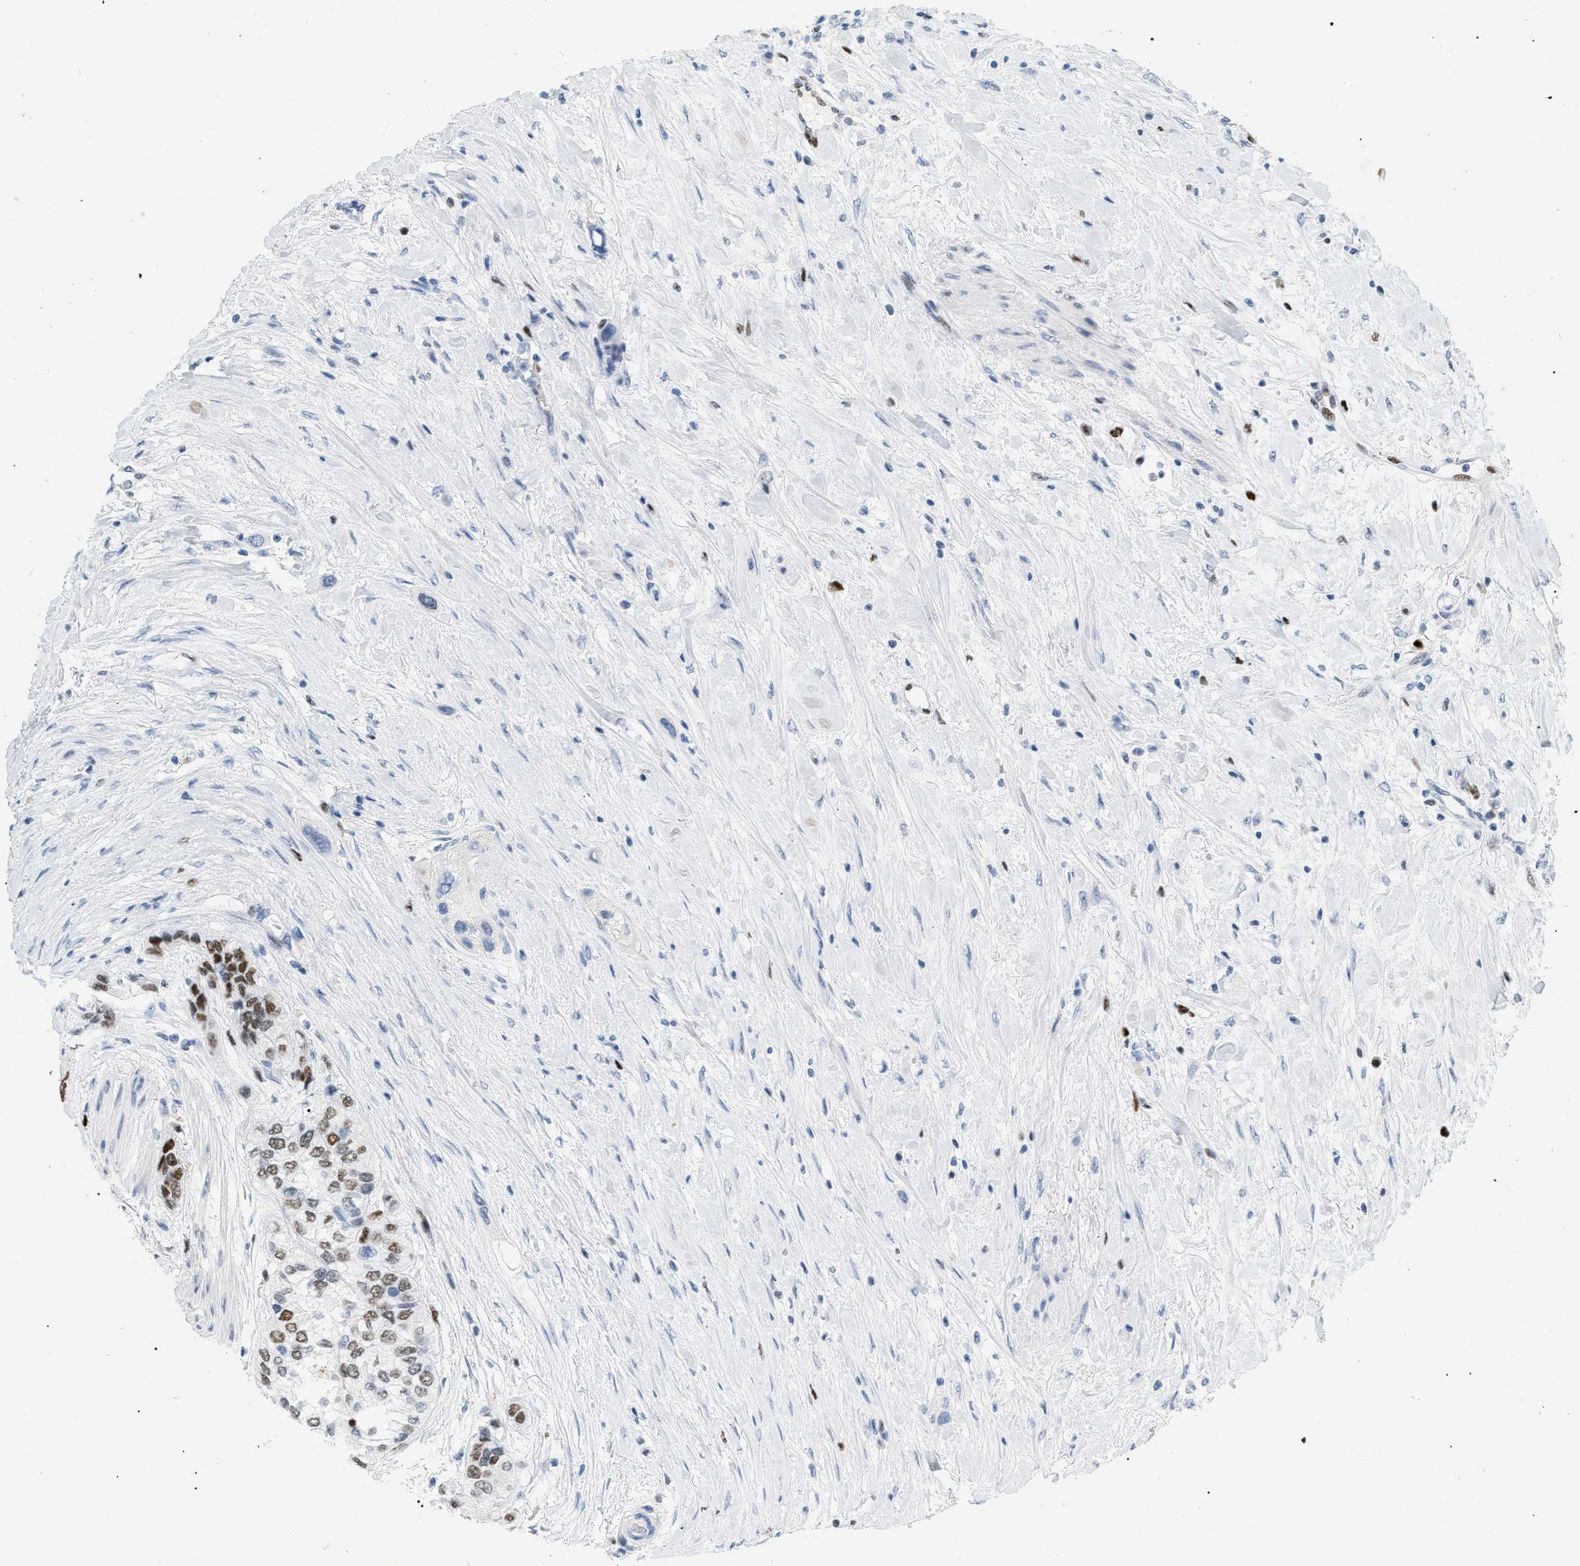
{"staining": {"intensity": "moderate", "quantity": "25%-75%", "location": "nuclear"}, "tissue": "urothelial cancer", "cell_type": "Tumor cells", "image_type": "cancer", "snomed": [{"axis": "morphology", "description": "Urothelial carcinoma, High grade"}, {"axis": "topography", "description": "Urinary bladder"}], "caption": "A medium amount of moderate nuclear expression is seen in about 25%-75% of tumor cells in urothelial carcinoma (high-grade) tissue. (DAB = brown stain, brightfield microscopy at high magnification).", "gene": "MCM7", "patient": {"sex": "female", "age": 56}}